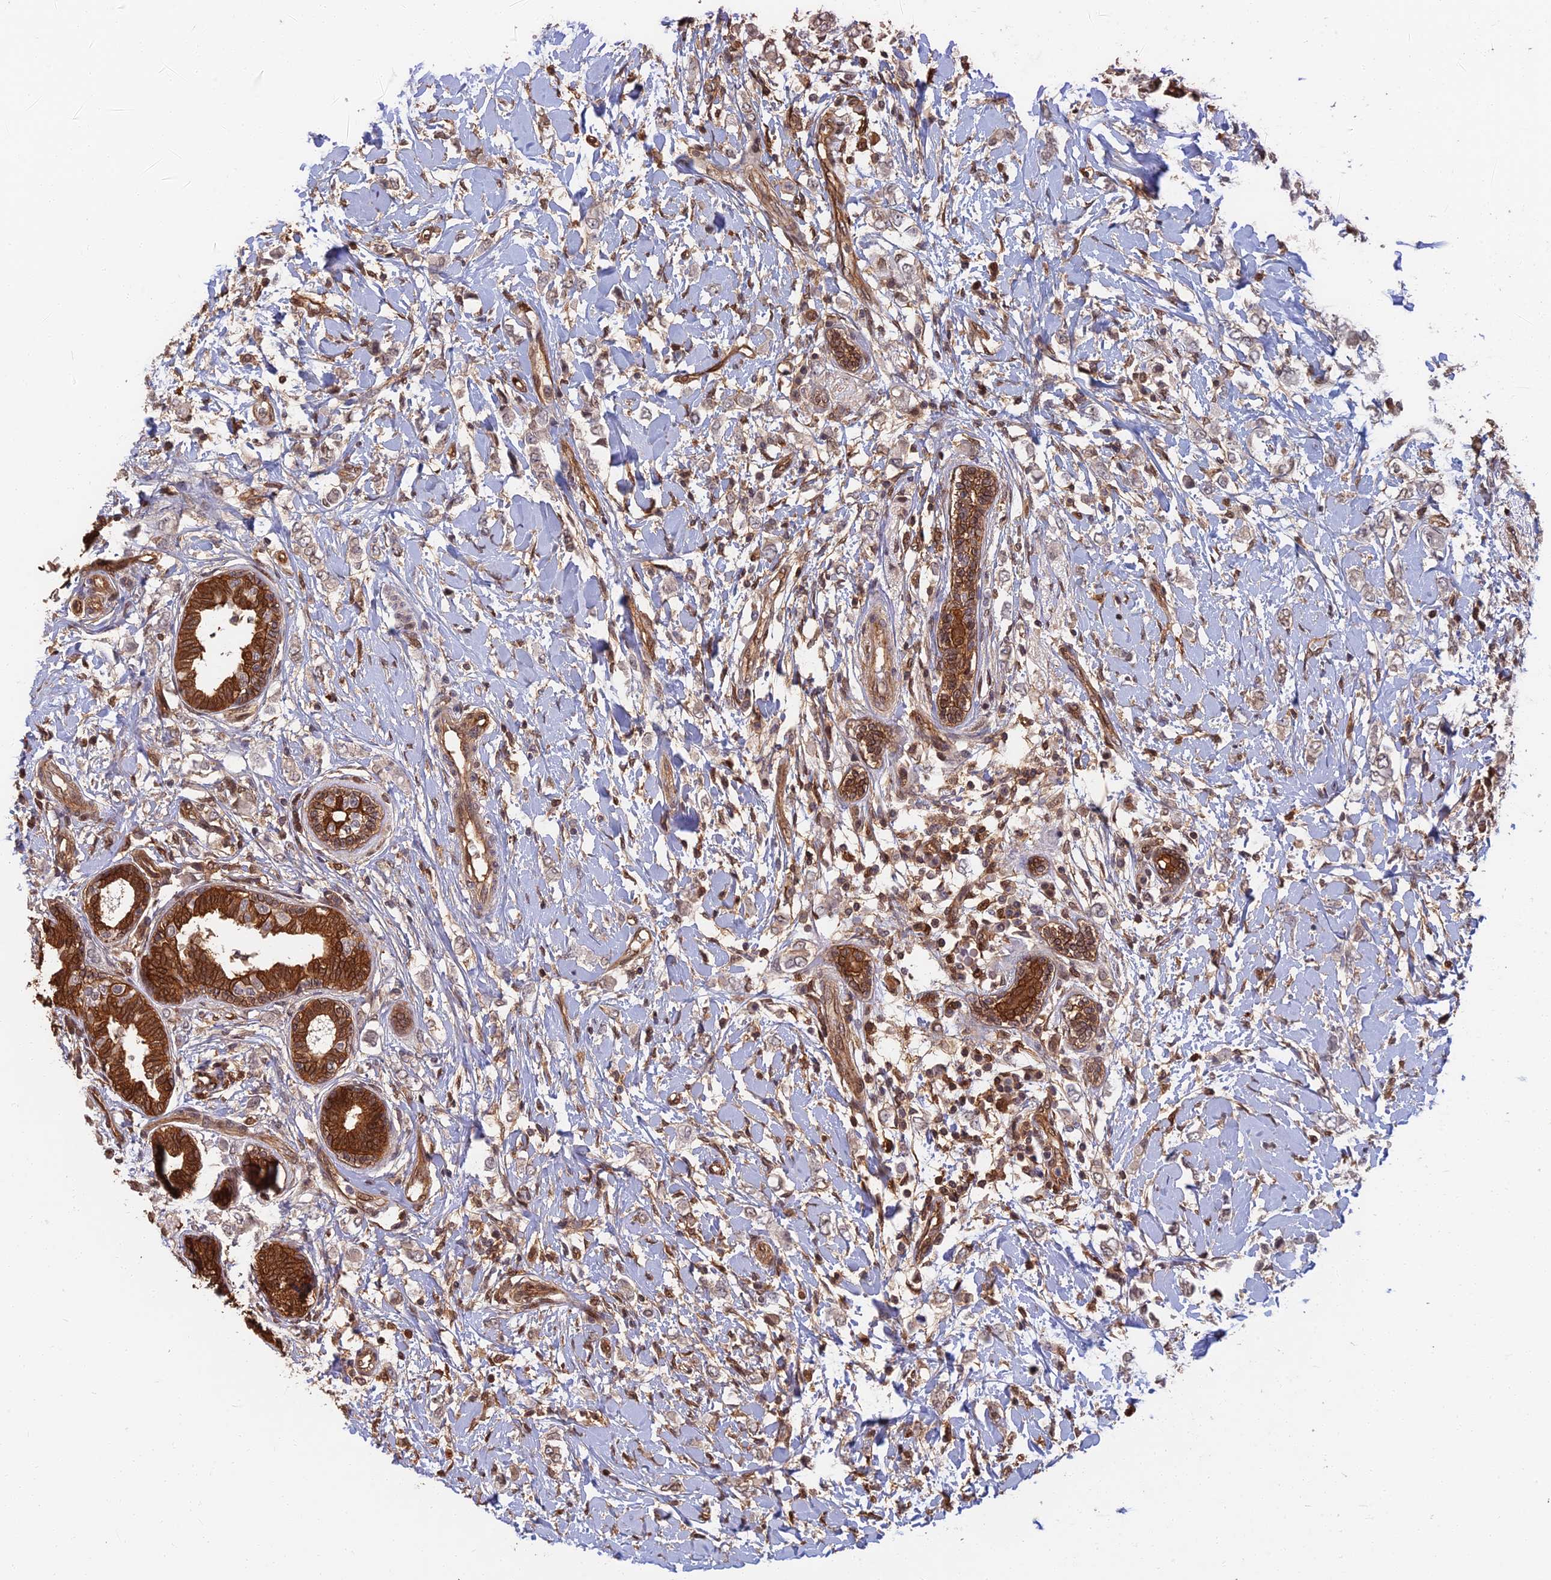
{"staining": {"intensity": "weak", "quantity": ">75%", "location": "cytoplasmic/membranous"}, "tissue": "breast cancer", "cell_type": "Tumor cells", "image_type": "cancer", "snomed": [{"axis": "morphology", "description": "Normal tissue, NOS"}, {"axis": "morphology", "description": "Lobular carcinoma"}, {"axis": "topography", "description": "Breast"}], "caption": "Breast lobular carcinoma stained with a brown dye shows weak cytoplasmic/membranous positive expression in approximately >75% of tumor cells.", "gene": "LRRN3", "patient": {"sex": "female", "age": 47}}